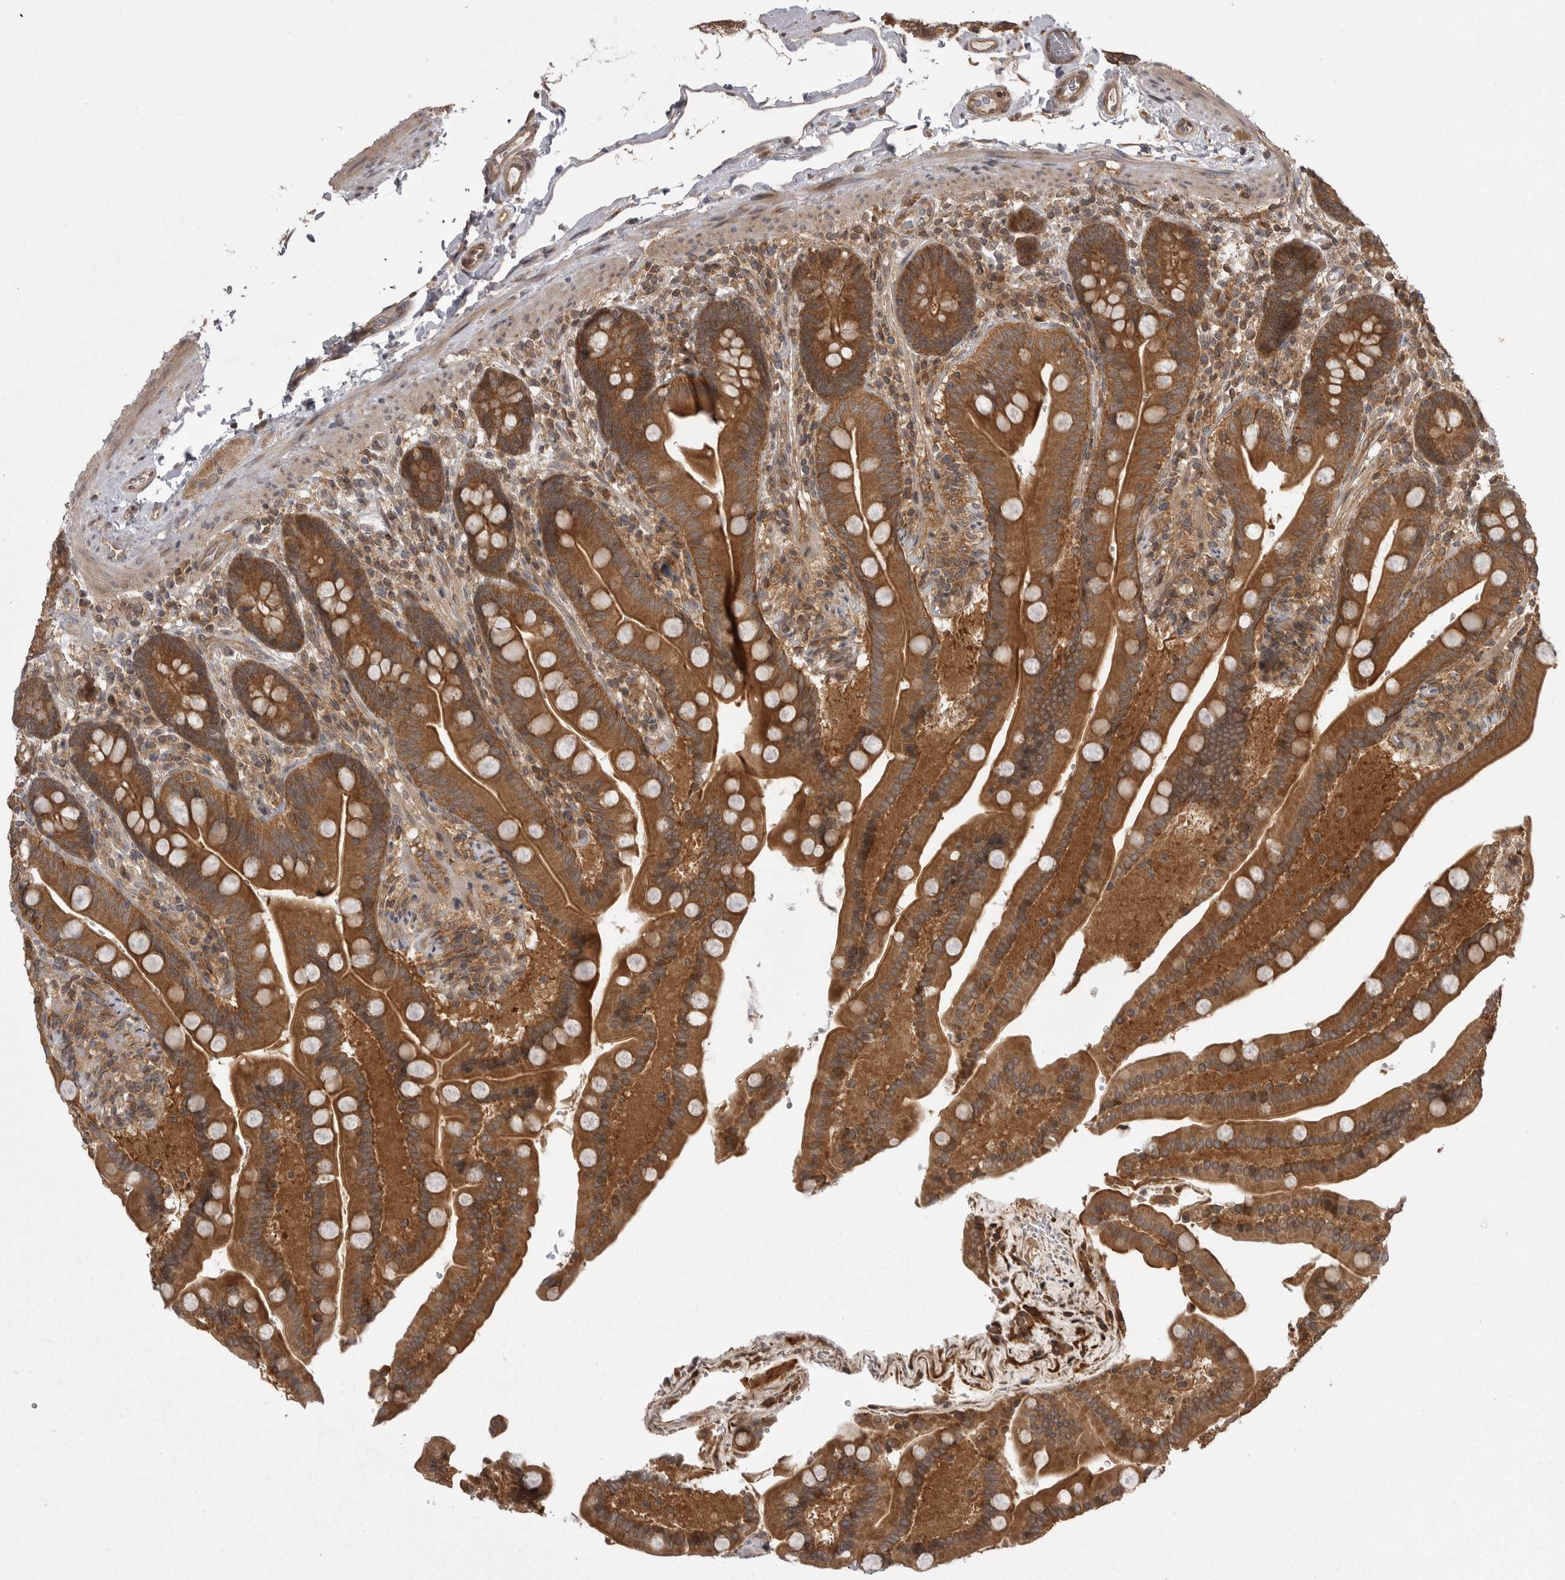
{"staining": {"intensity": "moderate", "quantity": ">75%", "location": "cytoplasmic/membranous"}, "tissue": "colon", "cell_type": "Endothelial cells", "image_type": "normal", "snomed": [{"axis": "morphology", "description": "Normal tissue, NOS"}, {"axis": "topography", "description": "Smooth muscle"}, {"axis": "topography", "description": "Colon"}], "caption": "Immunohistochemical staining of normal colon exhibits moderate cytoplasmic/membranous protein expression in approximately >75% of endothelial cells. The staining is performed using DAB brown chromogen to label protein expression. The nuclei are counter-stained blue using hematoxylin.", "gene": "STK24", "patient": {"sex": "male", "age": 73}}